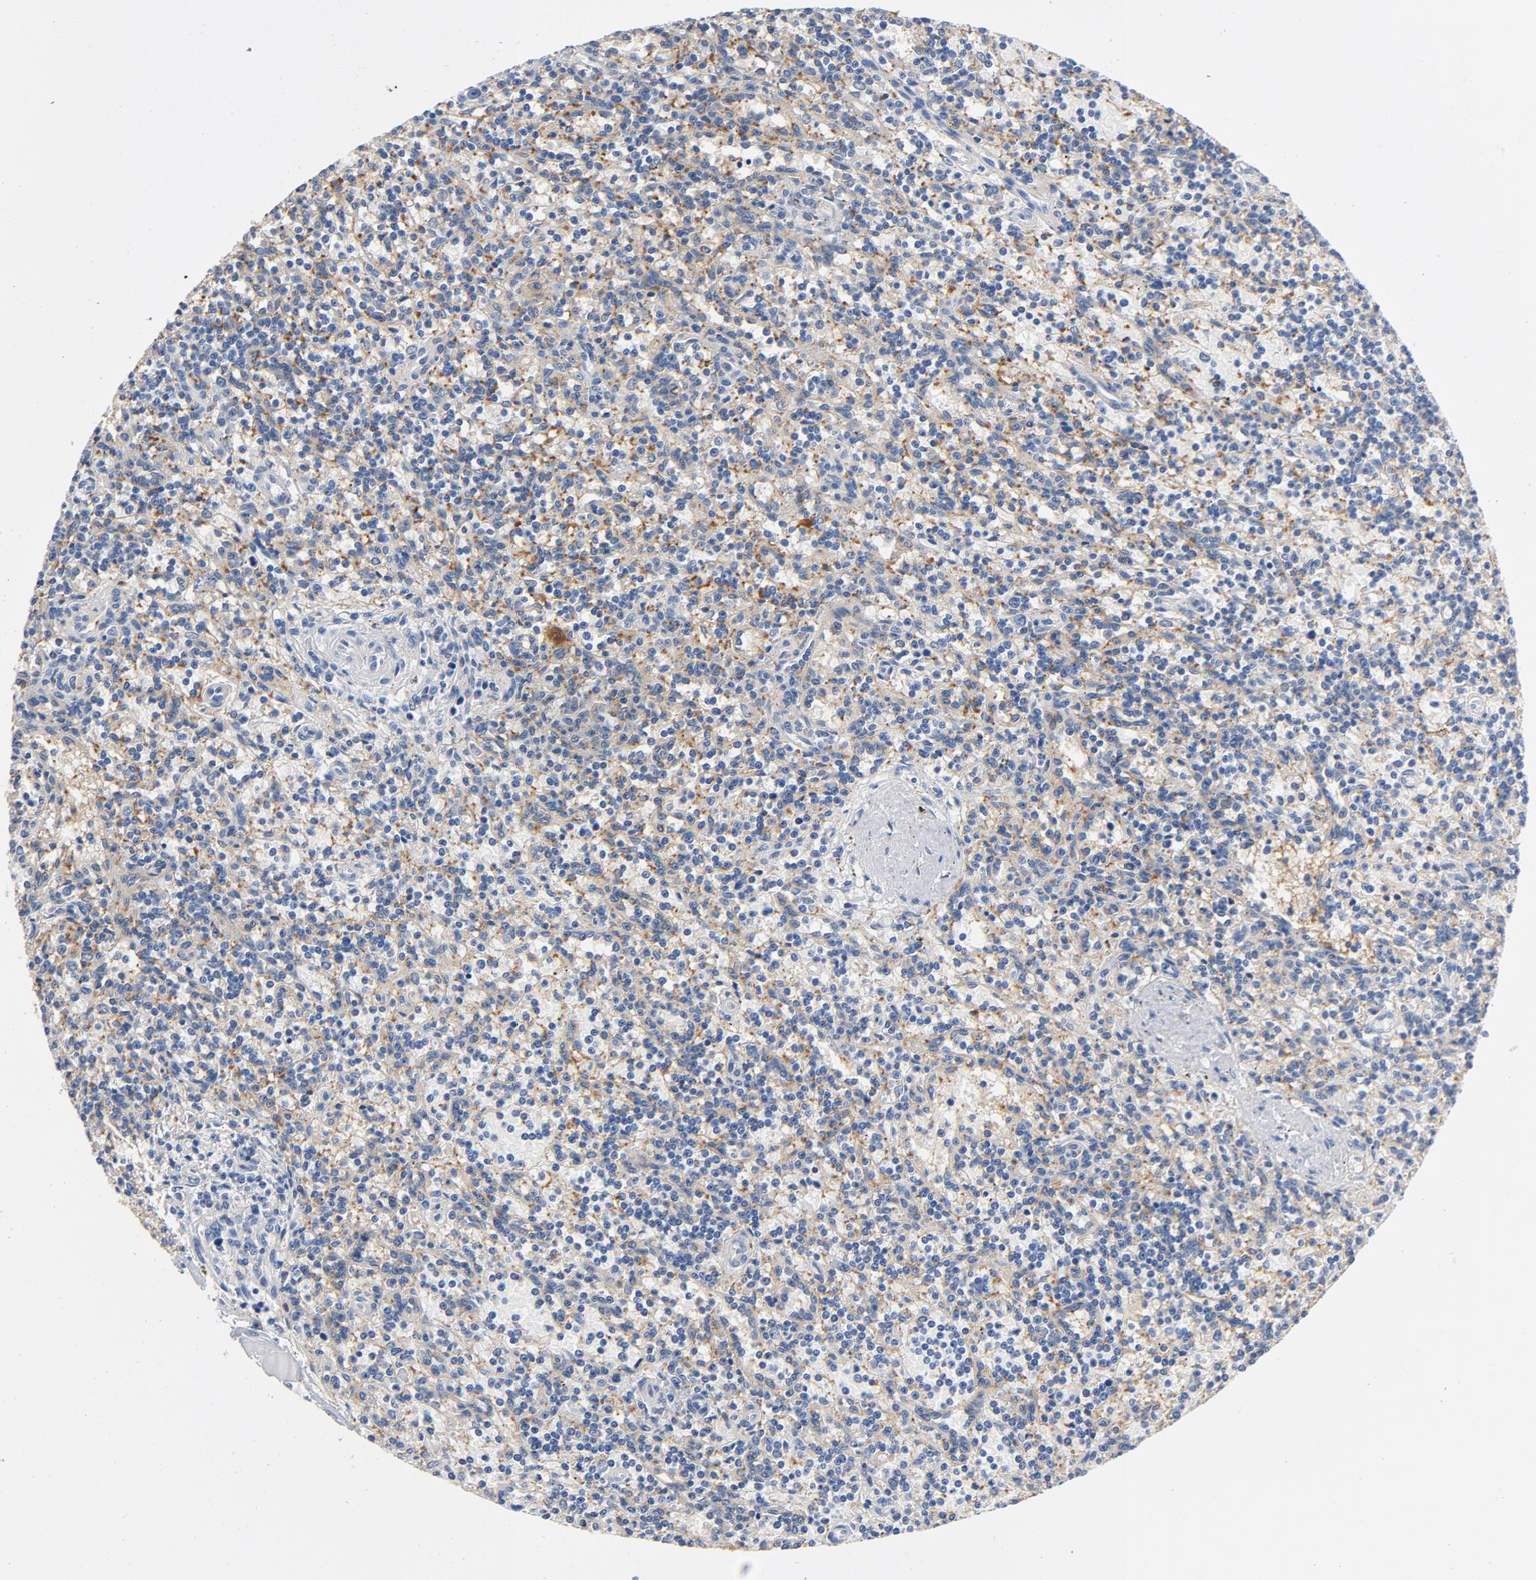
{"staining": {"intensity": "weak", "quantity": "25%-75%", "location": "cytoplasmic/membranous"}, "tissue": "lymphoma", "cell_type": "Tumor cells", "image_type": "cancer", "snomed": [{"axis": "morphology", "description": "Malignant lymphoma, non-Hodgkin's type, Low grade"}, {"axis": "topography", "description": "Spleen"}], "caption": "High-power microscopy captured an immunohistochemistry image of malignant lymphoma, non-Hodgkin's type (low-grade), revealing weak cytoplasmic/membranous expression in approximately 25%-75% of tumor cells. The staining was performed using DAB (3,3'-diaminobenzidine) to visualize the protein expression in brown, while the nuclei were stained in blue with hematoxylin (Magnification: 20x).", "gene": "SRC", "patient": {"sex": "male", "age": 73}}